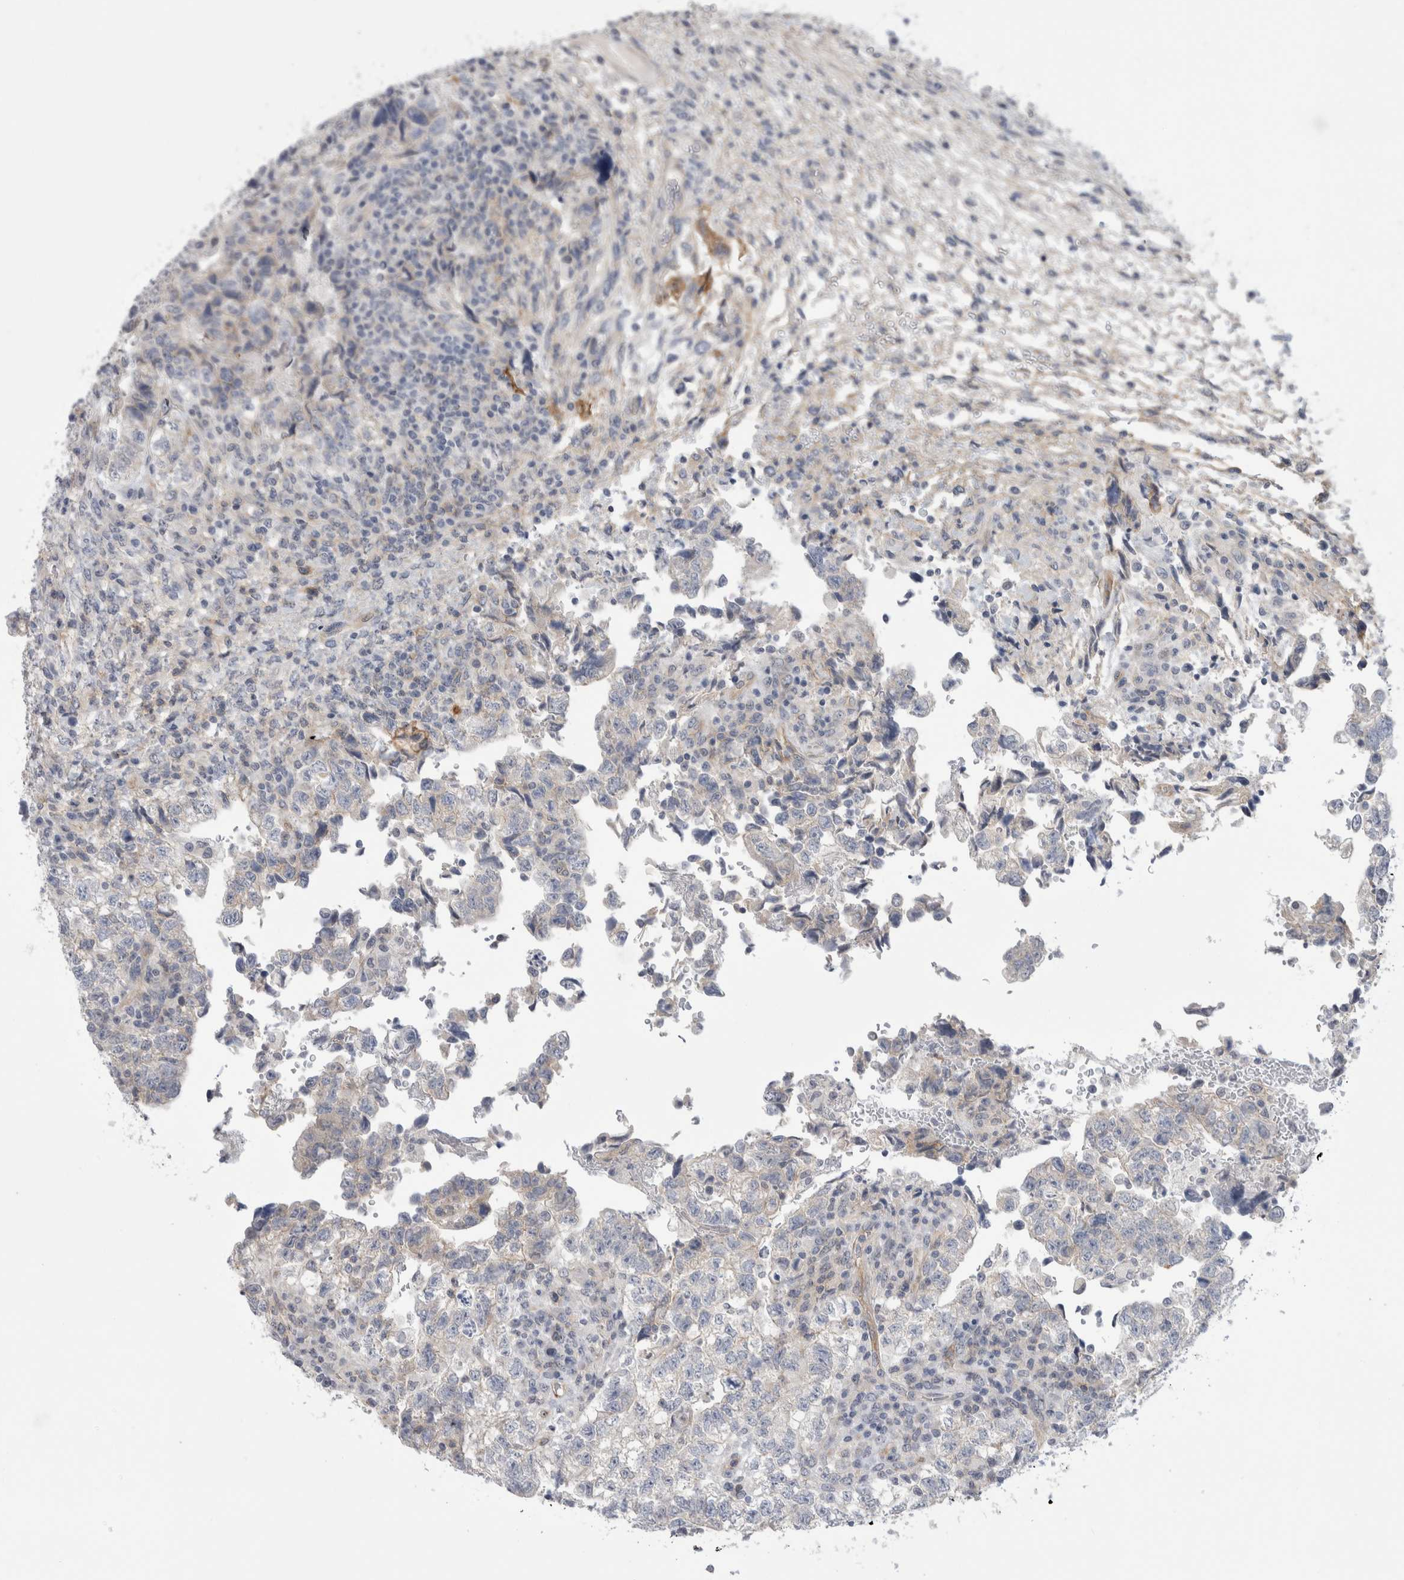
{"staining": {"intensity": "moderate", "quantity": "<25%", "location": "cytoplasmic/membranous"}, "tissue": "testis cancer", "cell_type": "Tumor cells", "image_type": "cancer", "snomed": [{"axis": "morphology", "description": "Normal tissue, NOS"}, {"axis": "morphology", "description": "Carcinoma, Embryonal, NOS"}, {"axis": "topography", "description": "Testis"}], "caption": "Tumor cells show moderate cytoplasmic/membranous expression in about <25% of cells in testis cancer.", "gene": "VANGL1", "patient": {"sex": "male", "age": 36}}